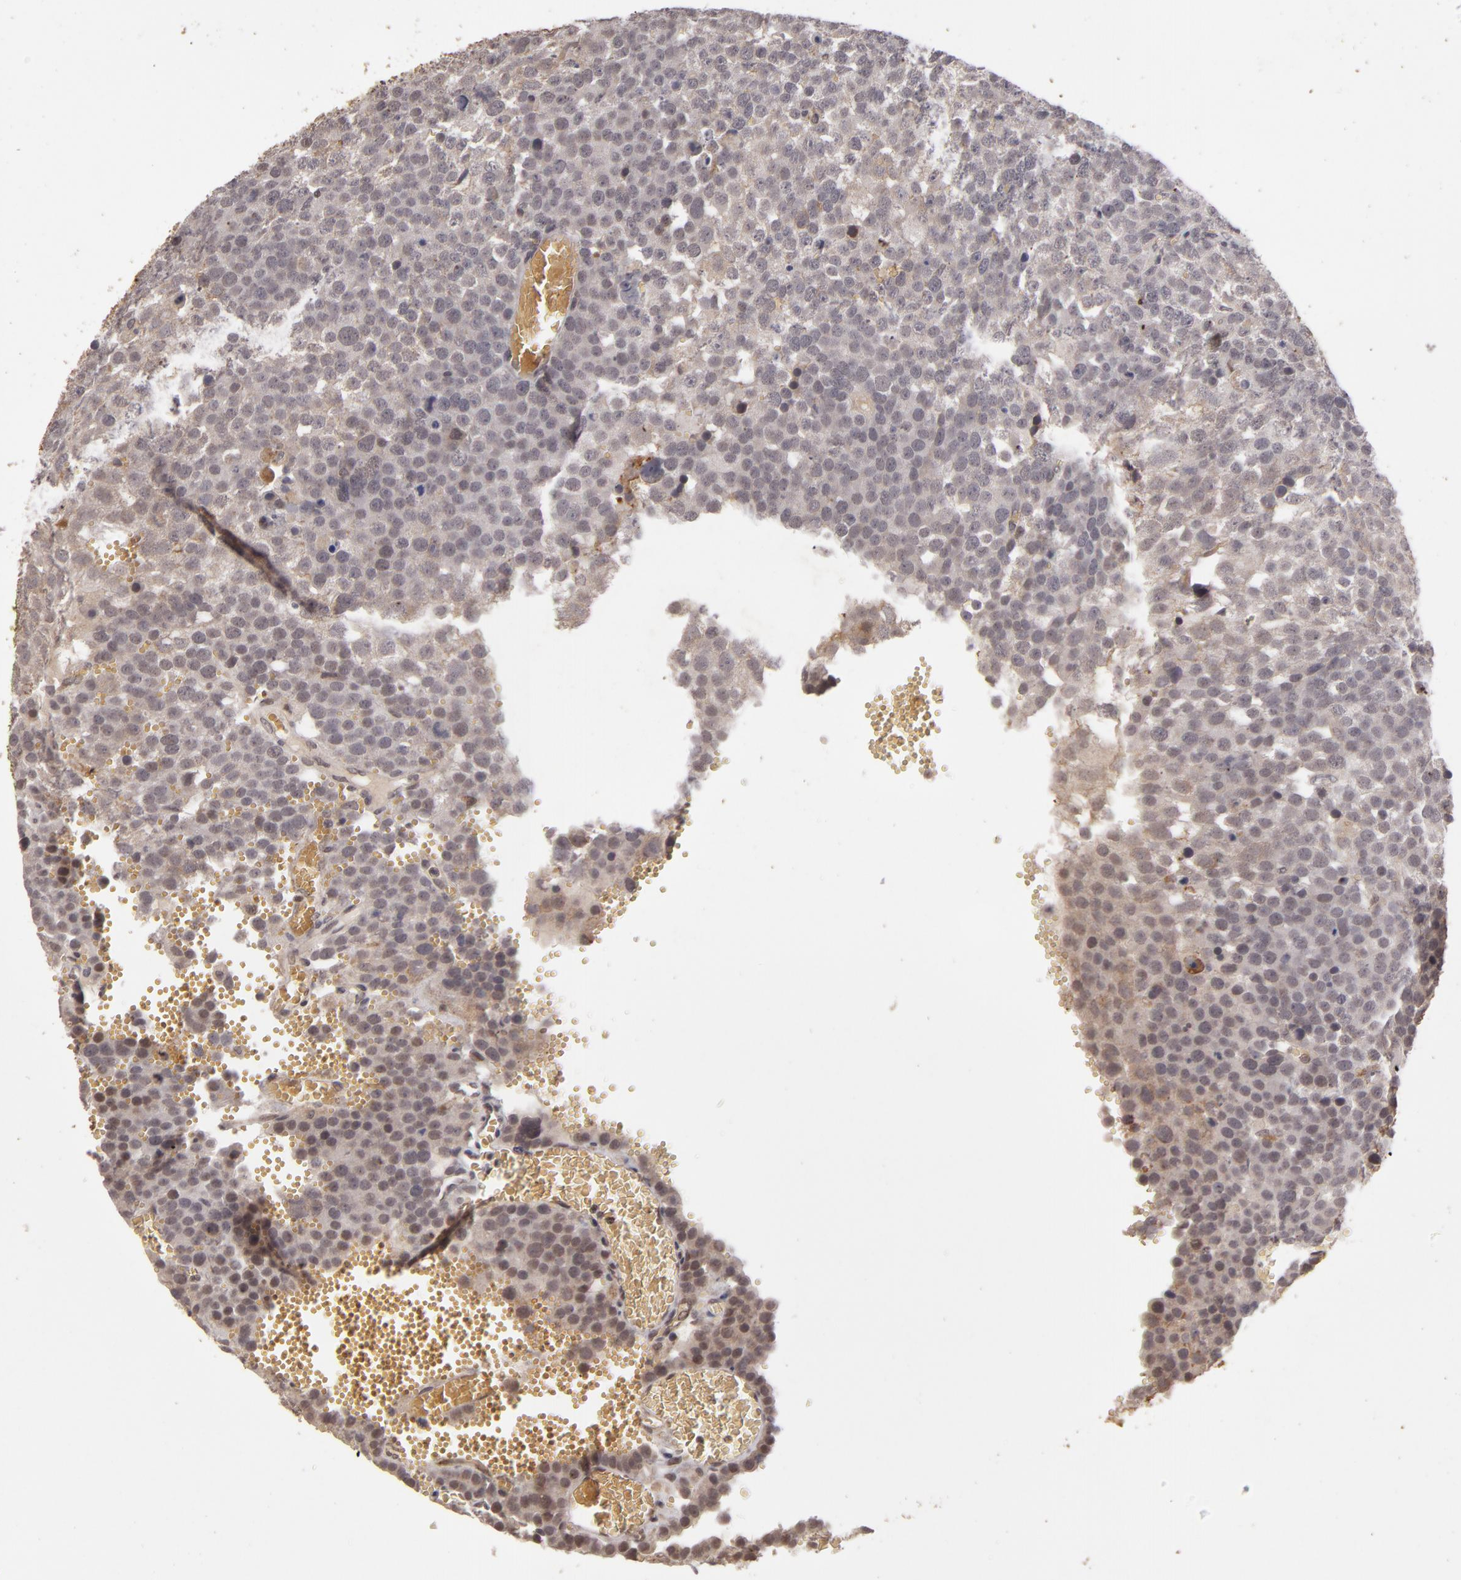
{"staining": {"intensity": "negative", "quantity": "none", "location": "none"}, "tissue": "testis cancer", "cell_type": "Tumor cells", "image_type": "cancer", "snomed": [{"axis": "morphology", "description": "Seminoma, NOS"}, {"axis": "topography", "description": "Testis"}], "caption": "This micrograph is of testis cancer (seminoma) stained with IHC to label a protein in brown with the nuclei are counter-stained blue. There is no staining in tumor cells. (Immunohistochemistry (ihc), brightfield microscopy, high magnification).", "gene": "DFFA", "patient": {"sex": "male", "age": 71}}